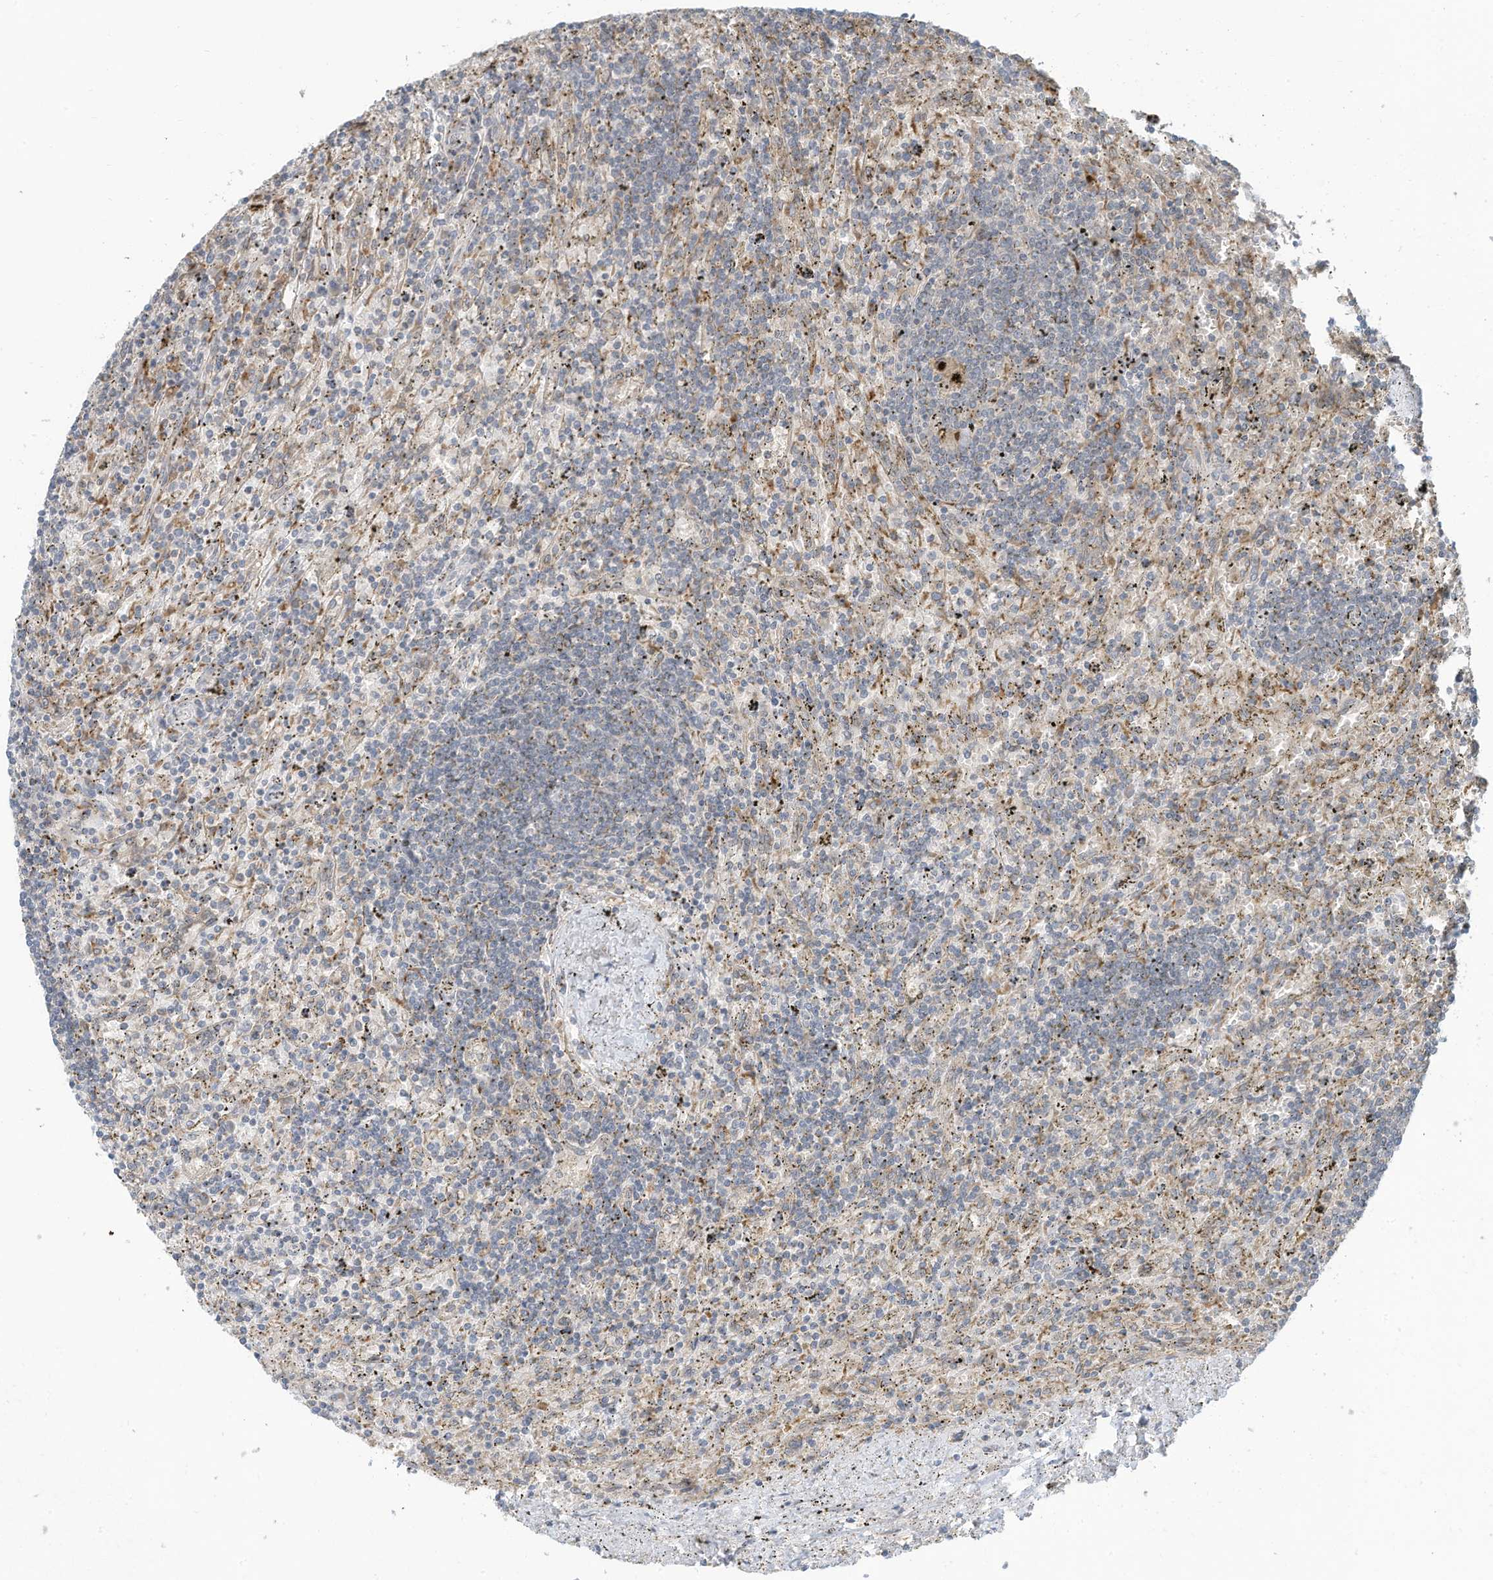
{"staining": {"intensity": "negative", "quantity": "none", "location": "none"}, "tissue": "lymphoma", "cell_type": "Tumor cells", "image_type": "cancer", "snomed": [{"axis": "morphology", "description": "Malignant lymphoma, non-Hodgkin's type, Low grade"}, {"axis": "topography", "description": "Spleen"}], "caption": "There is no significant expression in tumor cells of low-grade malignant lymphoma, non-Hodgkin's type.", "gene": "DZIP3", "patient": {"sex": "male", "age": 76}}